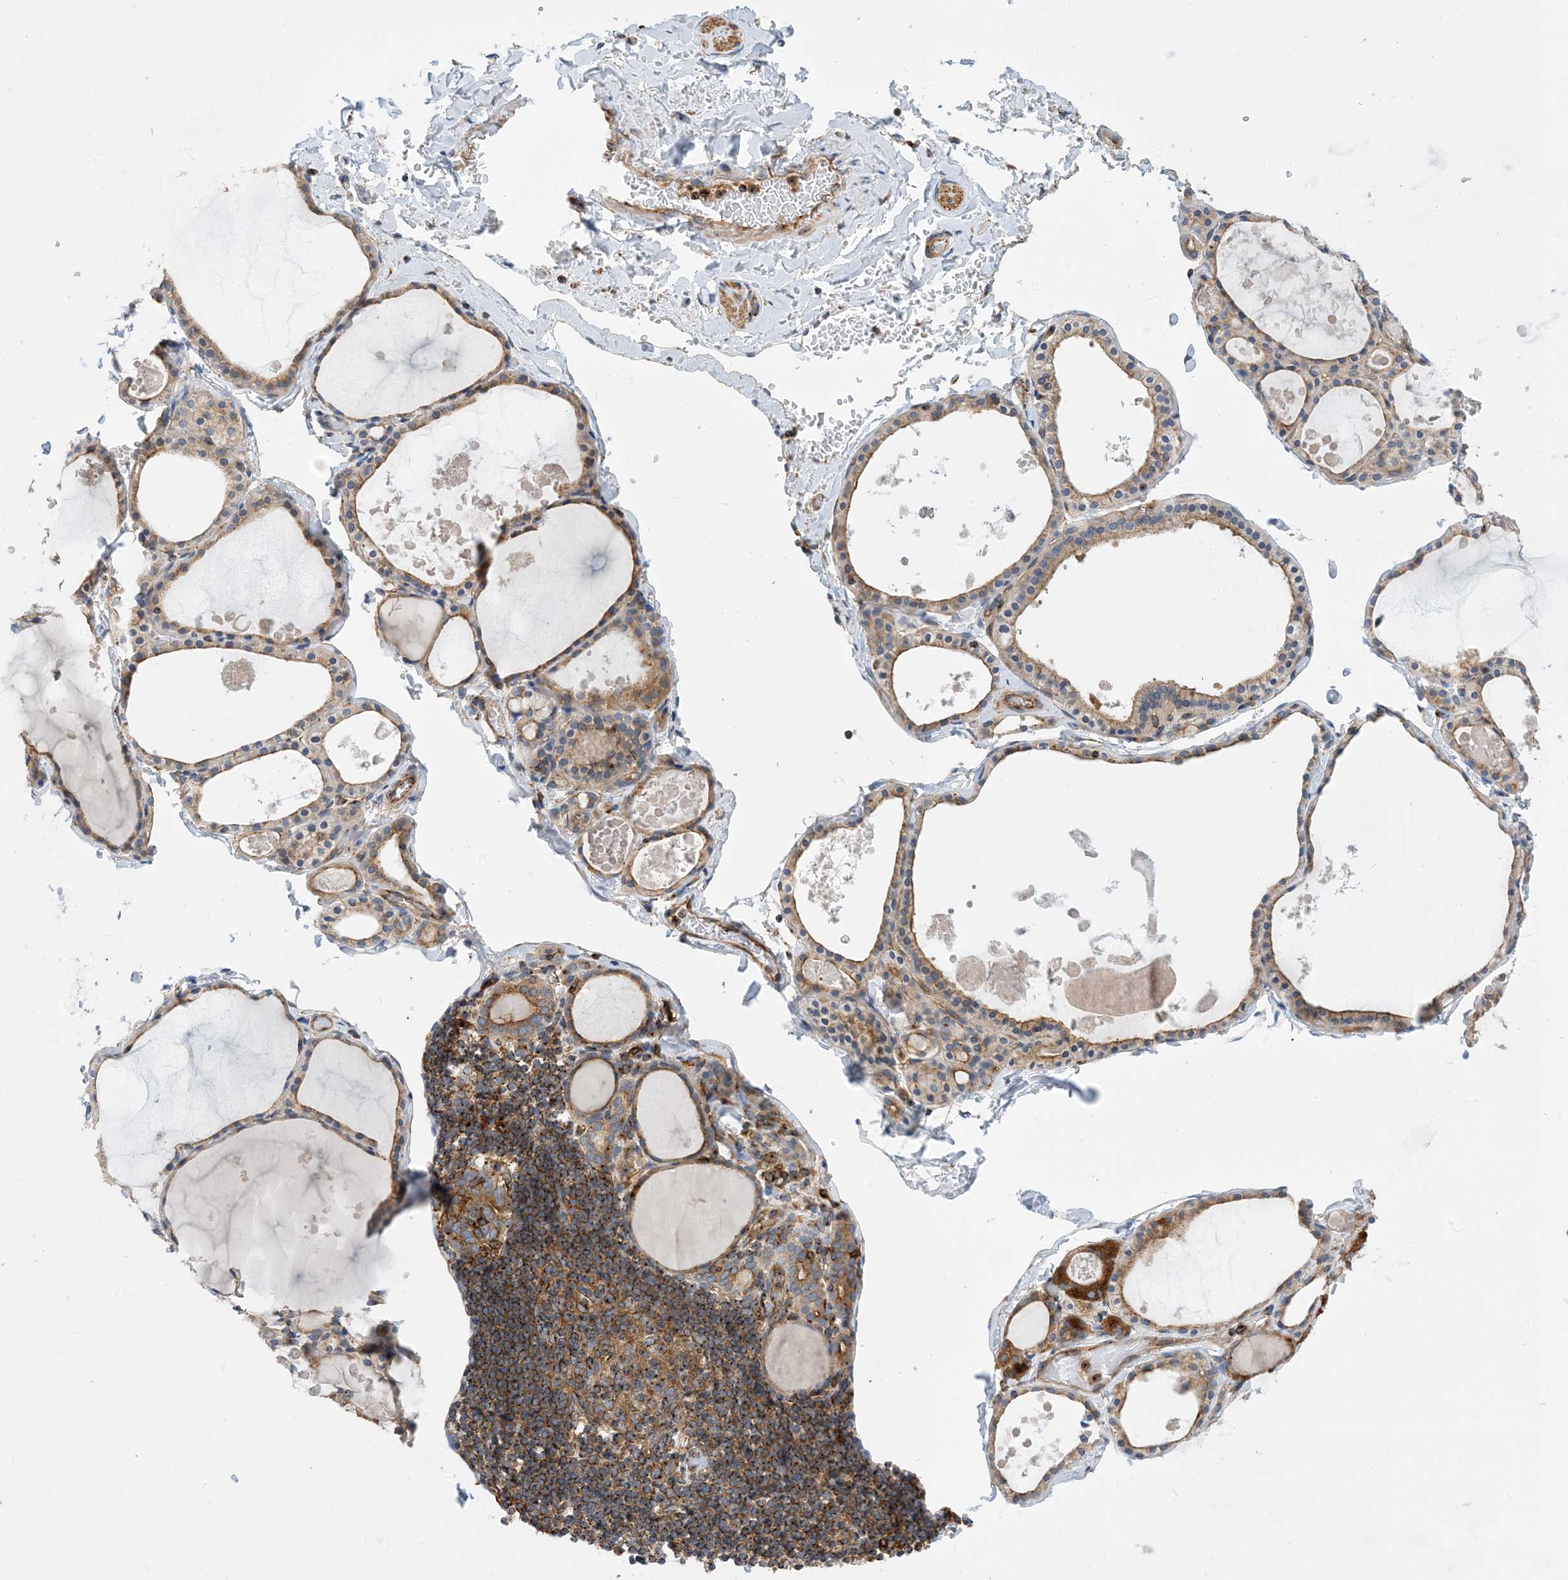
{"staining": {"intensity": "moderate", "quantity": ">75%", "location": "cytoplasmic/membranous"}, "tissue": "thyroid gland", "cell_type": "Glandular cells", "image_type": "normal", "snomed": [{"axis": "morphology", "description": "Normal tissue, NOS"}, {"axis": "topography", "description": "Thyroid gland"}], "caption": "Thyroid gland stained with immunohistochemistry reveals moderate cytoplasmic/membranous positivity in about >75% of glandular cells. (Brightfield microscopy of DAB IHC at high magnification).", "gene": "DYNC1LI1", "patient": {"sex": "male", "age": 56}}